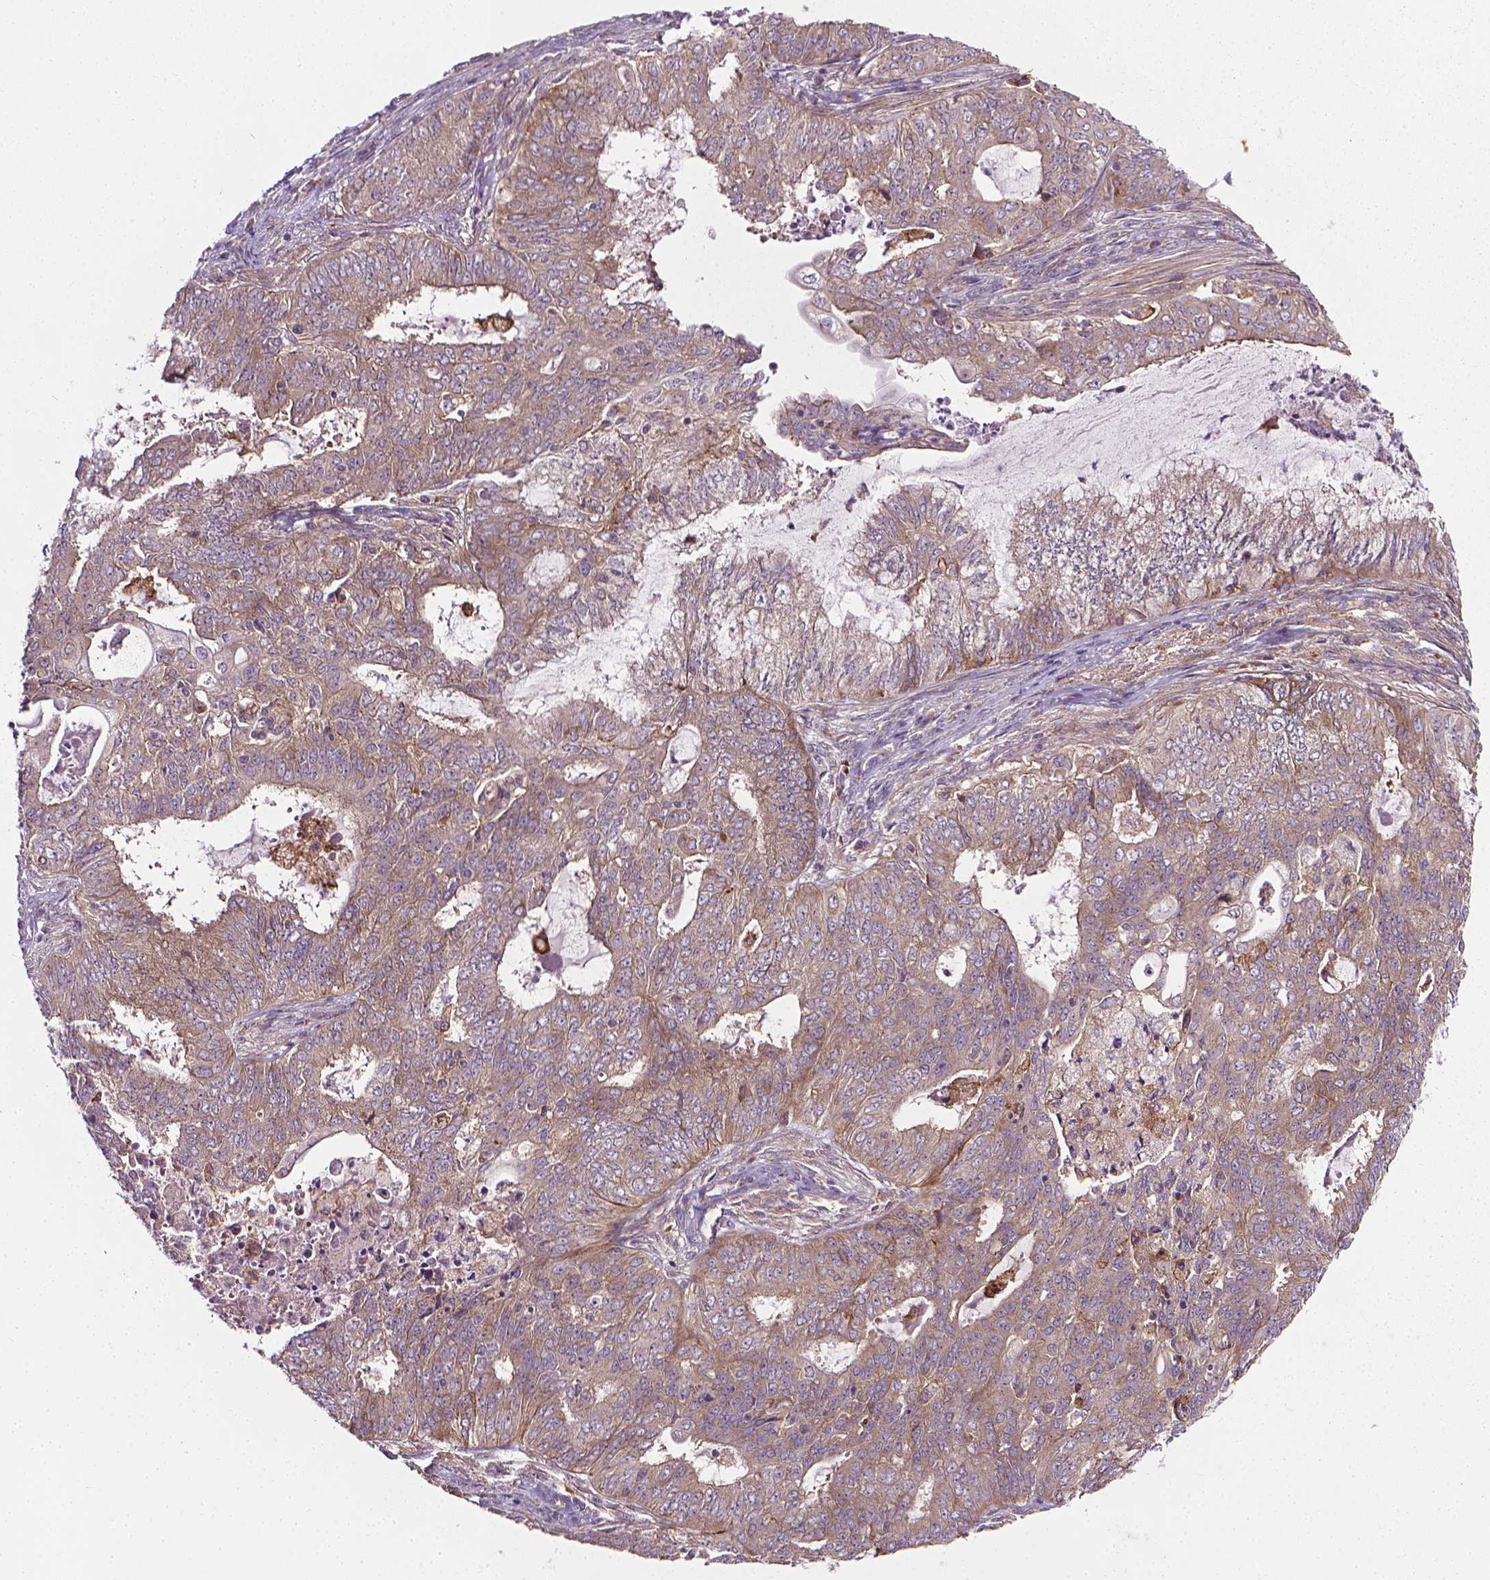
{"staining": {"intensity": "weak", "quantity": ">75%", "location": "cytoplasmic/membranous"}, "tissue": "endometrial cancer", "cell_type": "Tumor cells", "image_type": "cancer", "snomed": [{"axis": "morphology", "description": "Adenocarcinoma, NOS"}, {"axis": "topography", "description": "Endometrium"}], "caption": "Endometrial adenocarcinoma stained for a protein (brown) displays weak cytoplasmic/membranous positive staining in approximately >75% of tumor cells.", "gene": "PRAG1", "patient": {"sex": "female", "age": 62}}